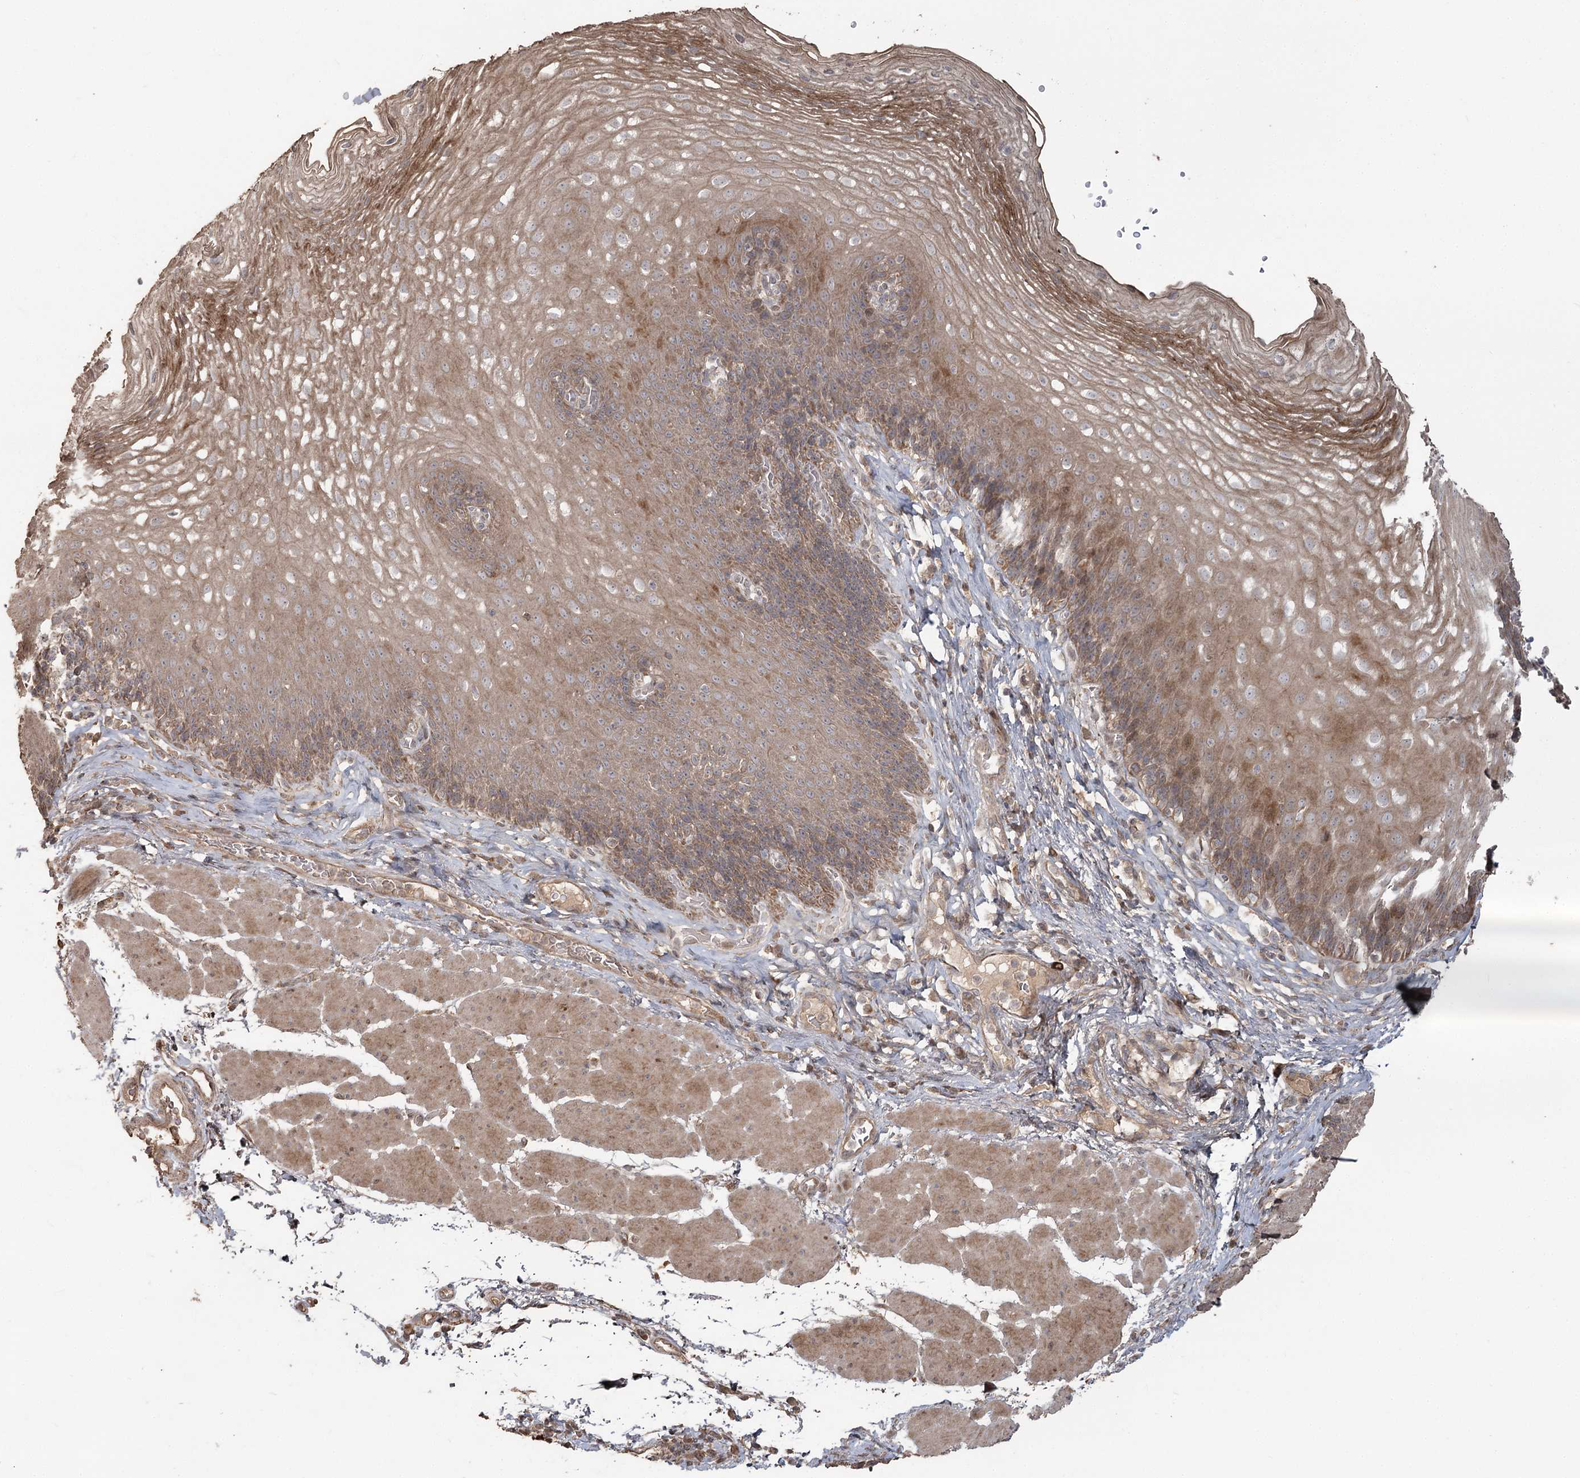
{"staining": {"intensity": "moderate", "quantity": "25%-75%", "location": "cytoplasmic/membranous"}, "tissue": "esophagus", "cell_type": "Squamous epithelial cells", "image_type": "normal", "snomed": [{"axis": "morphology", "description": "Normal tissue, NOS"}, {"axis": "topography", "description": "Esophagus"}], "caption": "Unremarkable esophagus shows moderate cytoplasmic/membranous staining in about 25%-75% of squamous epithelial cells.", "gene": "OBSL1", "patient": {"sex": "female", "age": 66}}